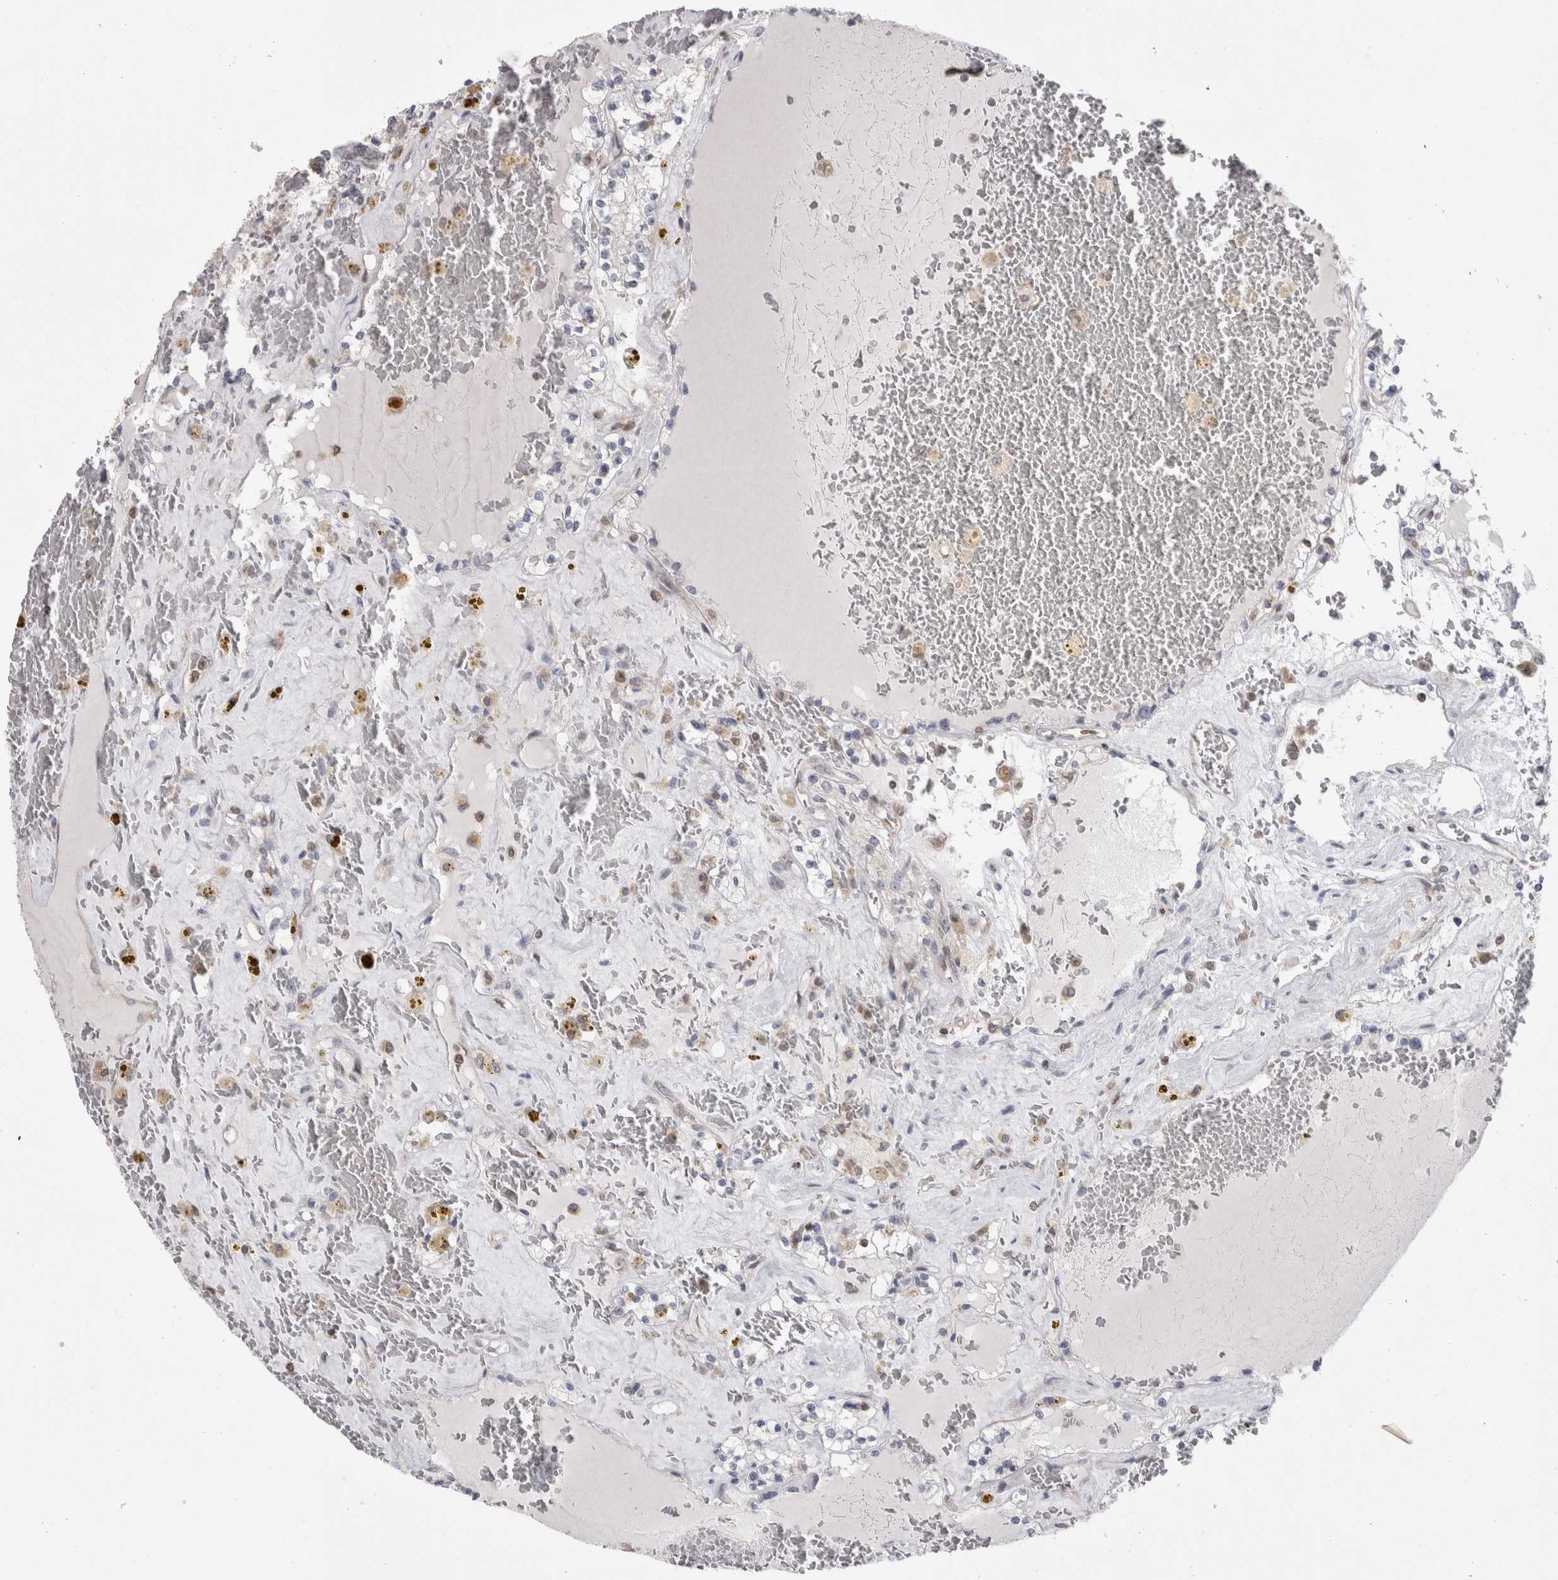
{"staining": {"intensity": "negative", "quantity": "none", "location": "none"}, "tissue": "renal cancer", "cell_type": "Tumor cells", "image_type": "cancer", "snomed": [{"axis": "morphology", "description": "Adenocarcinoma, NOS"}, {"axis": "topography", "description": "Kidney"}], "caption": "The immunohistochemistry (IHC) micrograph has no significant staining in tumor cells of renal cancer tissue.", "gene": "DARS2", "patient": {"sex": "female", "age": 56}}